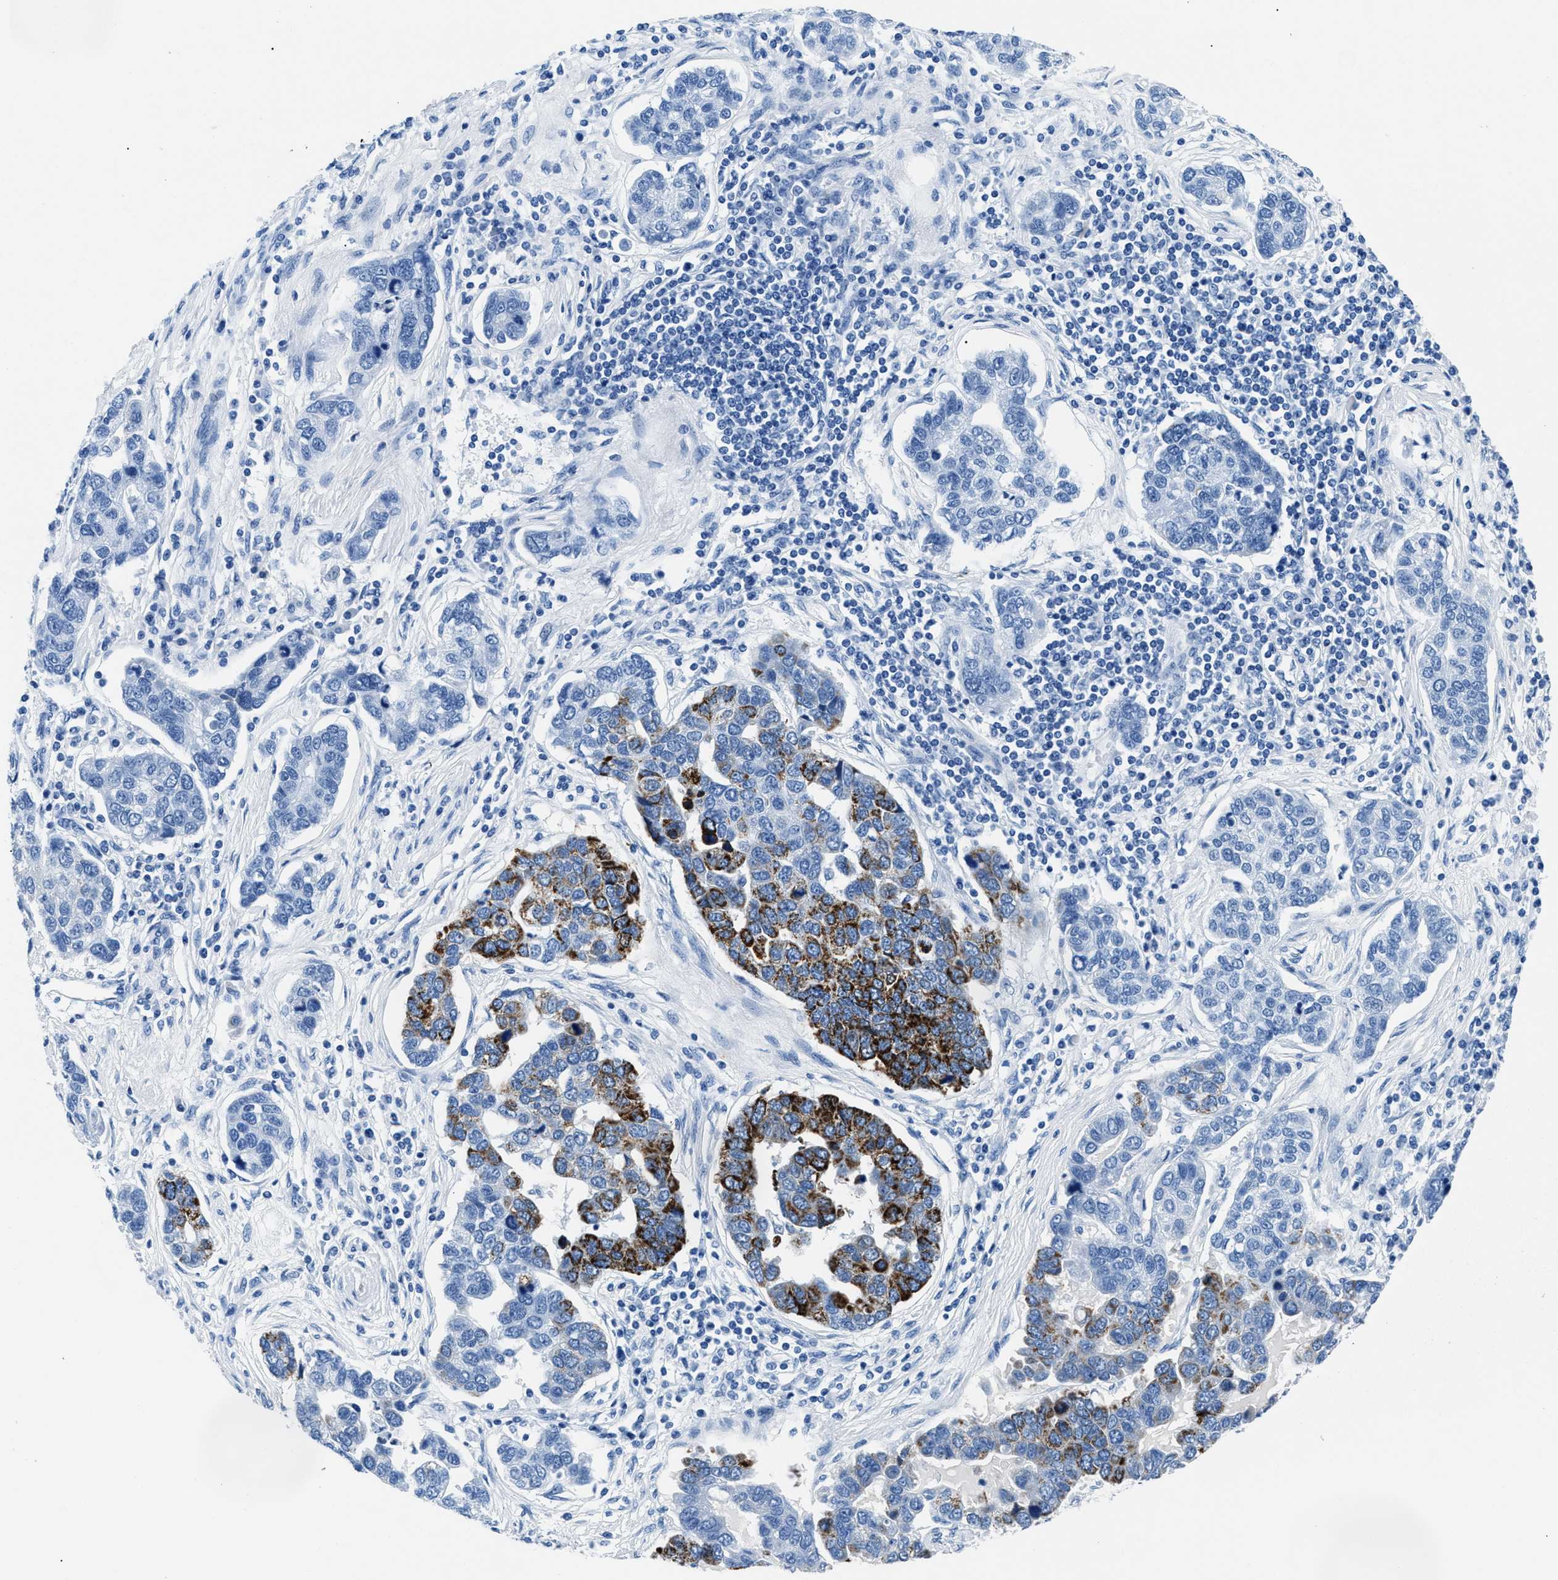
{"staining": {"intensity": "strong", "quantity": "<25%", "location": "cytoplasmic/membranous"}, "tissue": "pancreatic cancer", "cell_type": "Tumor cells", "image_type": "cancer", "snomed": [{"axis": "morphology", "description": "Adenocarcinoma, NOS"}, {"axis": "topography", "description": "Pancreas"}], "caption": "Immunohistochemistry (IHC) micrograph of human pancreatic cancer (adenocarcinoma) stained for a protein (brown), which displays medium levels of strong cytoplasmic/membranous positivity in about <25% of tumor cells.", "gene": "CPS1", "patient": {"sex": "female", "age": 61}}